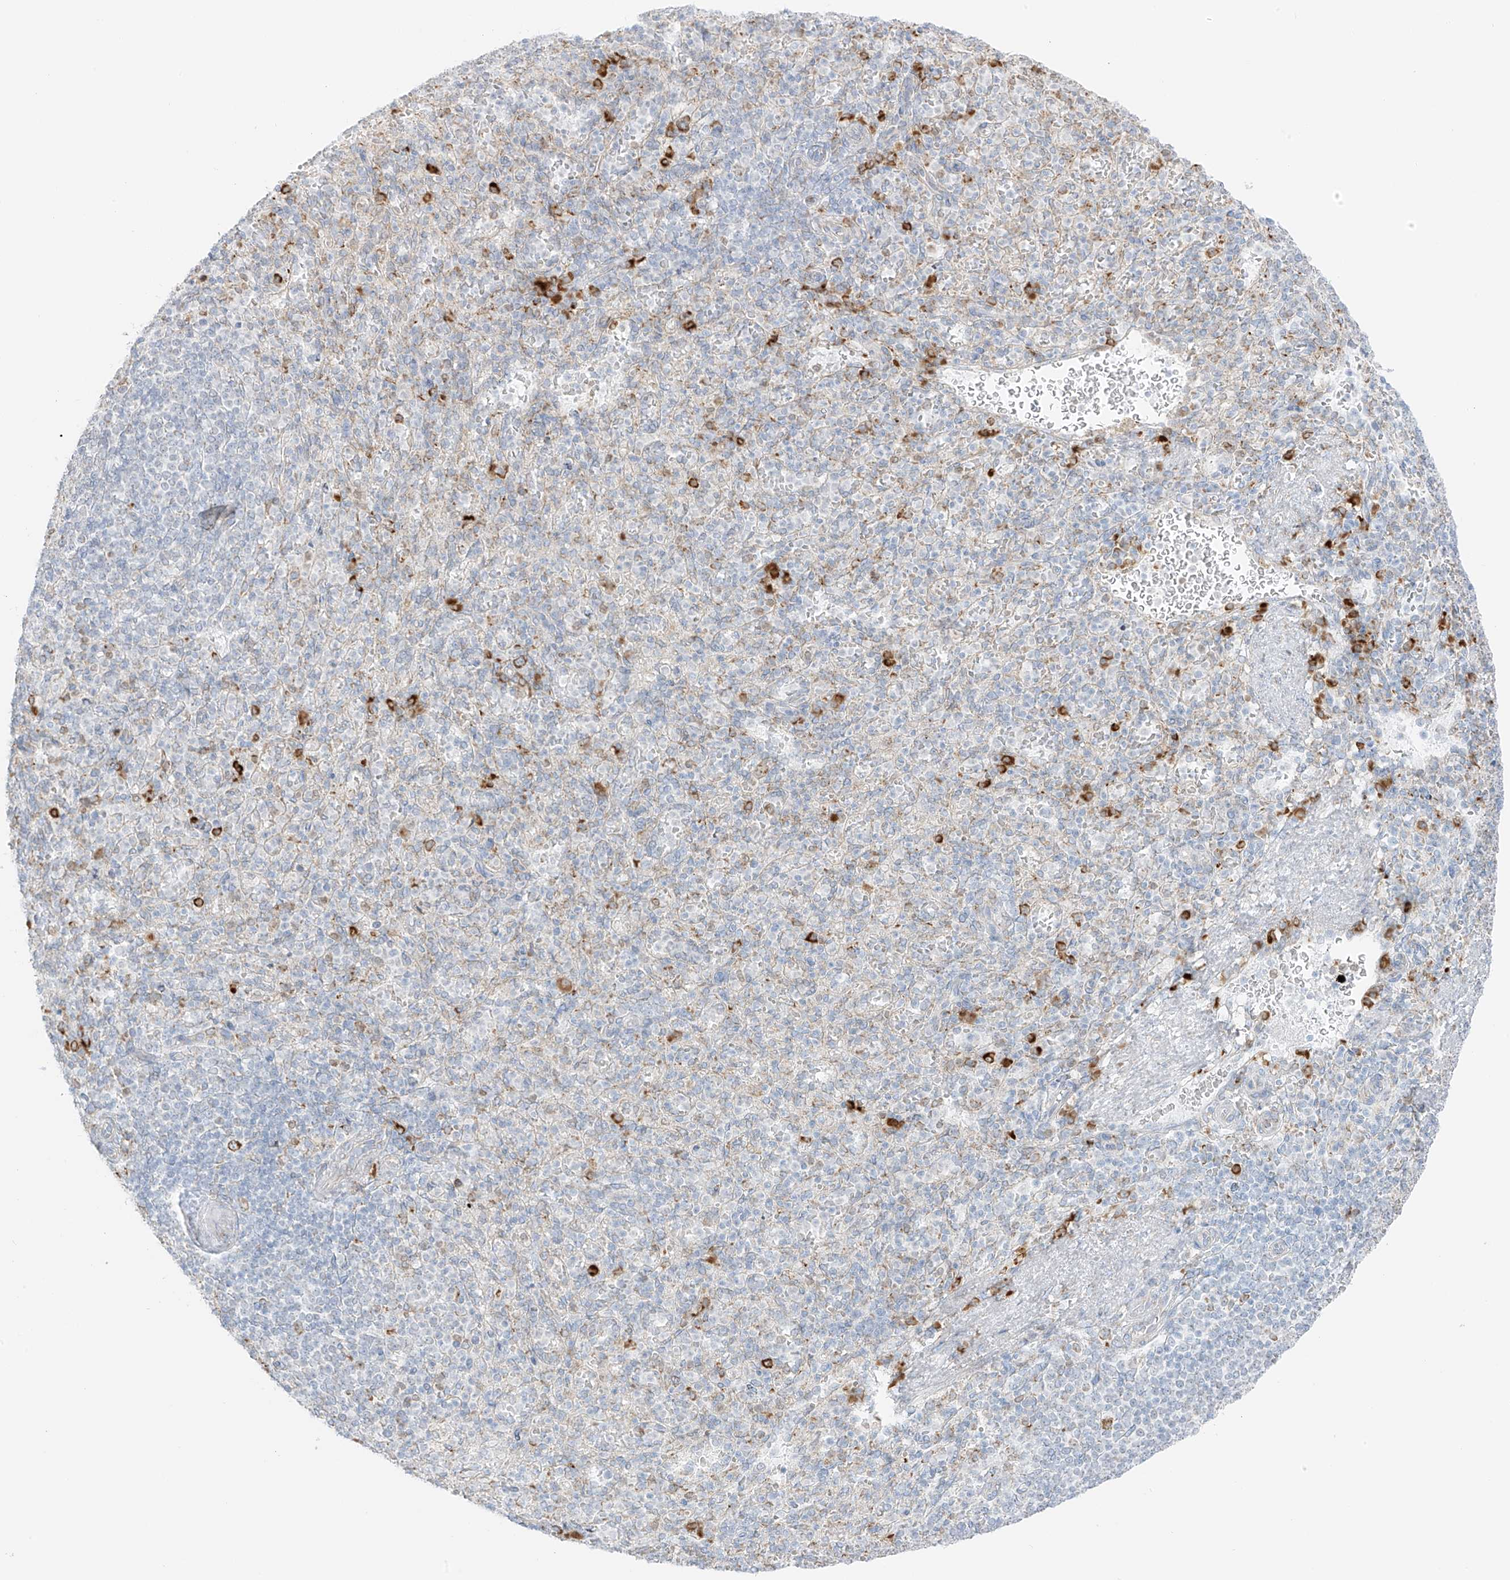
{"staining": {"intensity": "strong", "quantity": "<25%", "location": "cytoplasmic/membranous"}, "tissue": "spleen", "cell_type": "Cells in red pulp", "image_type": "normal", "snomed": [{"axis": "morphology", "description": "Normal tissue, NOS"}, {"axis": "topography", "description": "Spleen"}], "caption": "Strong cytoplasmic/membranous staining is identified in approximately <25% of cells in red pulp in normal spleen.", "gene": "LRRC59", "patient": {"sex": "female", "age": 74}}